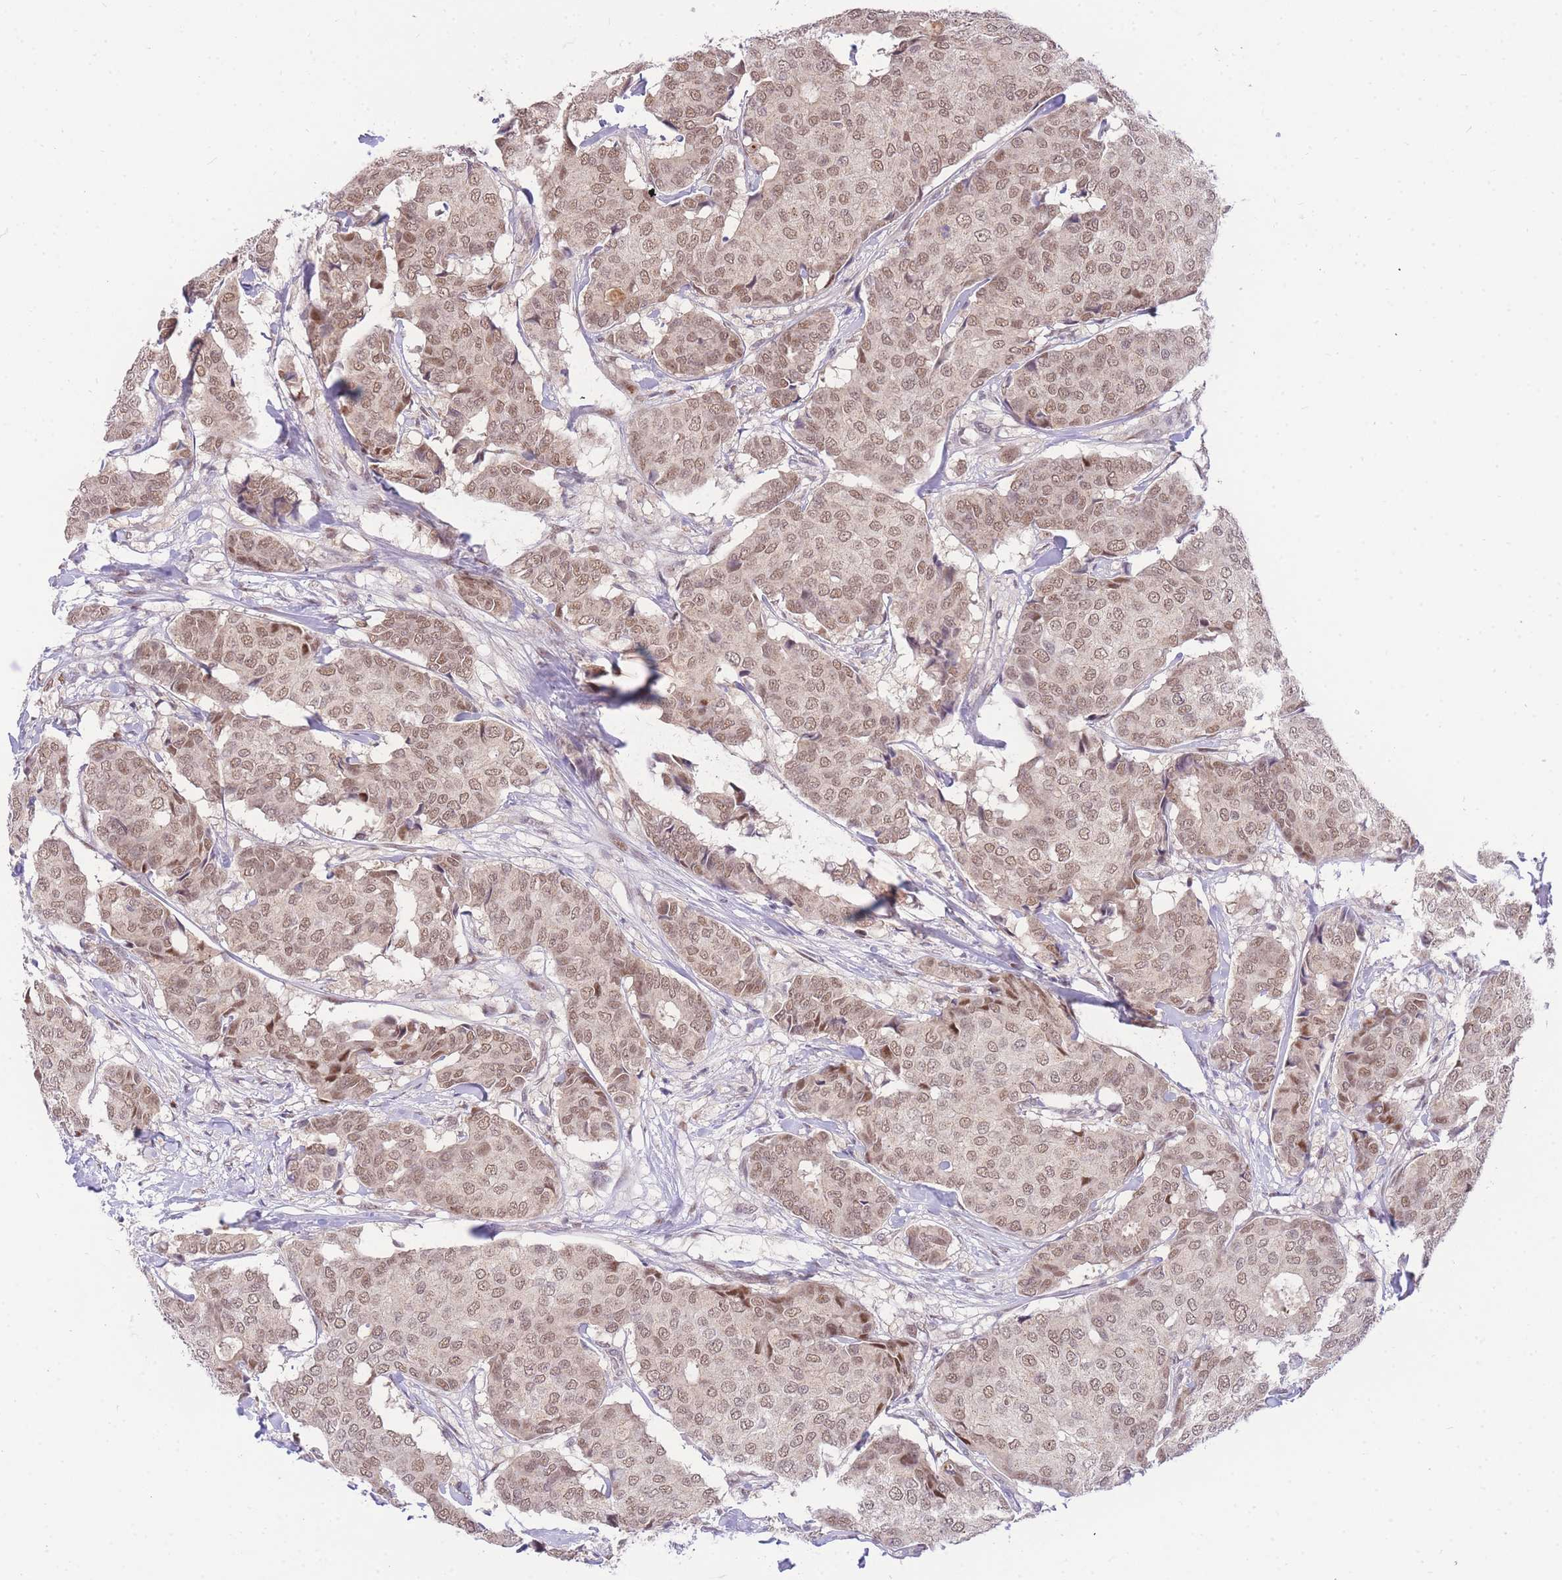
{"staining": {"intensity": "moderate", "quantity": ">75%", "location": "nuclear"}, "tissue": "breast cancer", "cell_type": "Tumor cells", "image_type": "cancer", "snomed": [{"axis": "morphology", "description": "Duct carcinoma"}, {"axis": "topography", "description": "Breast"}], "caption": "Brown immunohistochemical staining in breast intraductal carcinoma exhibits moderate nuclear staining in about >75% of tumor cells.", "gene": "PUS10", "patient": {"sex": "female", "age": 75}}